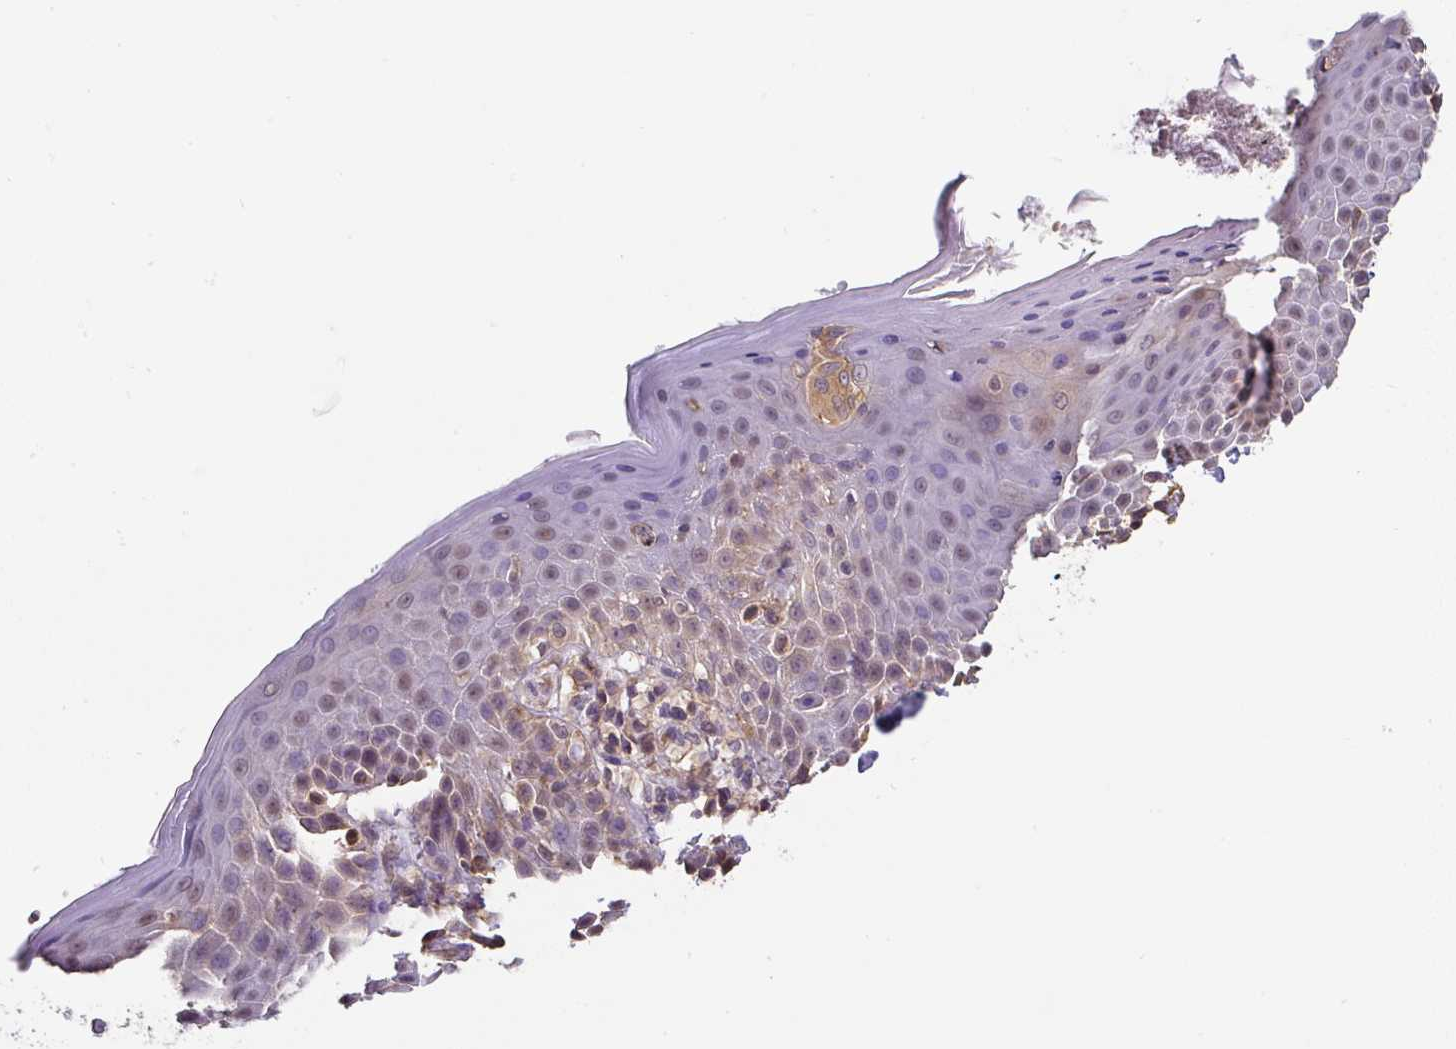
{"staining": {"intensity": "moderate", "quantity": "<25%", "location": "cytoplasmic/membranous"}, "tissue": "skin", "cell_type": "Epidermal cells", "image_type": "normal", "snomed": [{"axis": "morphology", "description": "Normal tissue, NOS"}, {"axis": "topography", "description": "Peripheral nerve tissue"}], "caption": "Immunohistochemistry (DAB) staining of normal human skin exhibits moderate cytoplasmic/membranous protein positivity in approximately <25% of epidermal cells.", "gene": "ST13", "patient": {"sex": "male", "age": 51}}